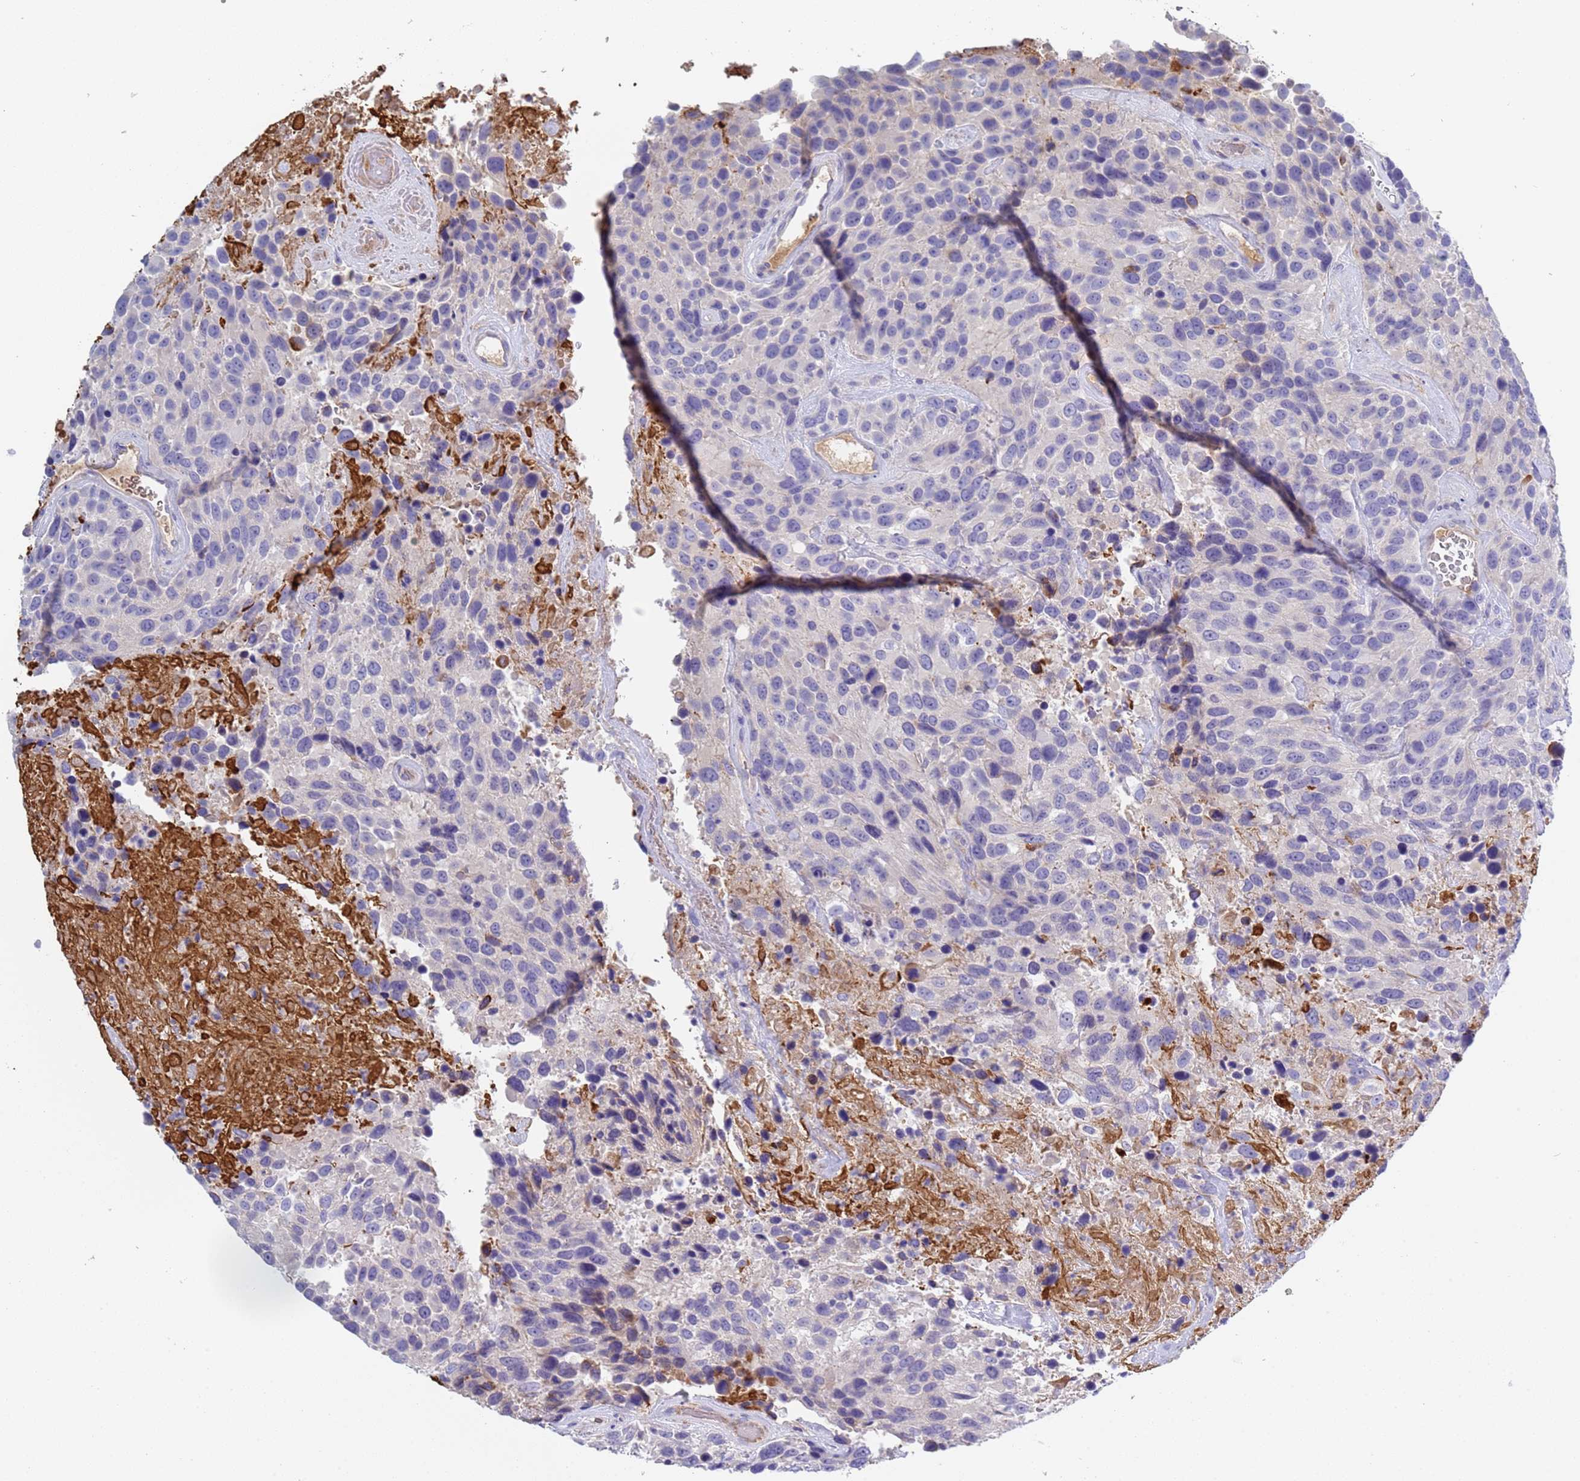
{"staining": {"intensity": "negative", "quantity": "none", "location": "none"}, "tissue": "urothelial cancer", "cell_type": "Tumor cells", "image_type": "cancer", "snomed": [{"axis": "morphology", "description": "Urothelial carcinoma, High grade"}, {"axis": "topography", "description": "Urinary bladder"}], "caption": "Image shows no significant protein positivity in tumor cells of high-grade urothelial carcinoma. (DAB (3,3'-diaminobenzidine) immunohistochemistry, high magnification).", "gene": "C4orf46", "patient": {"sex": "female", "age": 70}}